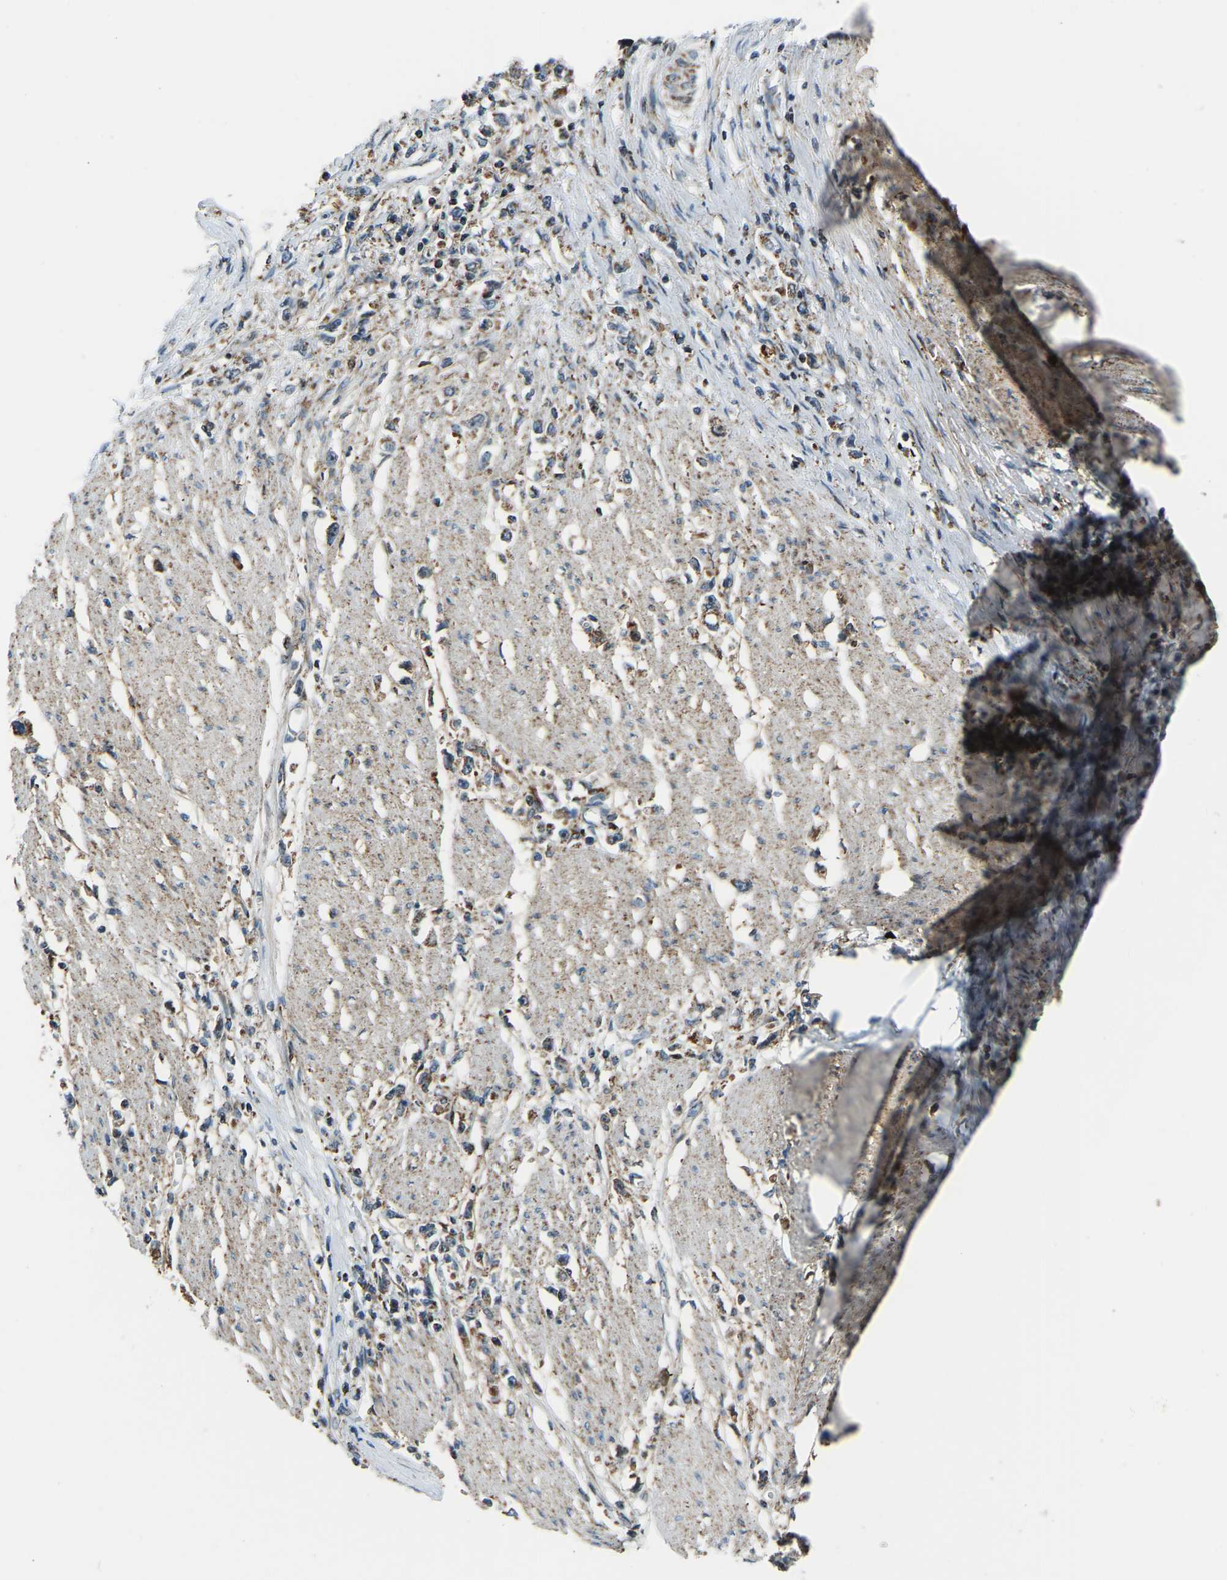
{"staining": {"intensity": "moderate", "quantity": ">75%", "location": "cytoplasmic/membranous"}, "tissue": "stomach cancer", "cell_type": "Tumor cells", "image_type": "cancer", "snomed": [{"axis": "morphology", "description": "Adenocarcinoma, NOS"}, {"axis": "topography", "description": "Stomach"}], "caption": "High-magnification brightfield microscopy of stomach adenocarcinoma stained with DAB (brown) and counterstained with hematoxylin (blue). tumor cells exhibit moderate cytoplasmic/membranous staining is appreciated in about>75% of cells.", "gene": "RBM33", "patient": {"sex": "female", "age": 59}}